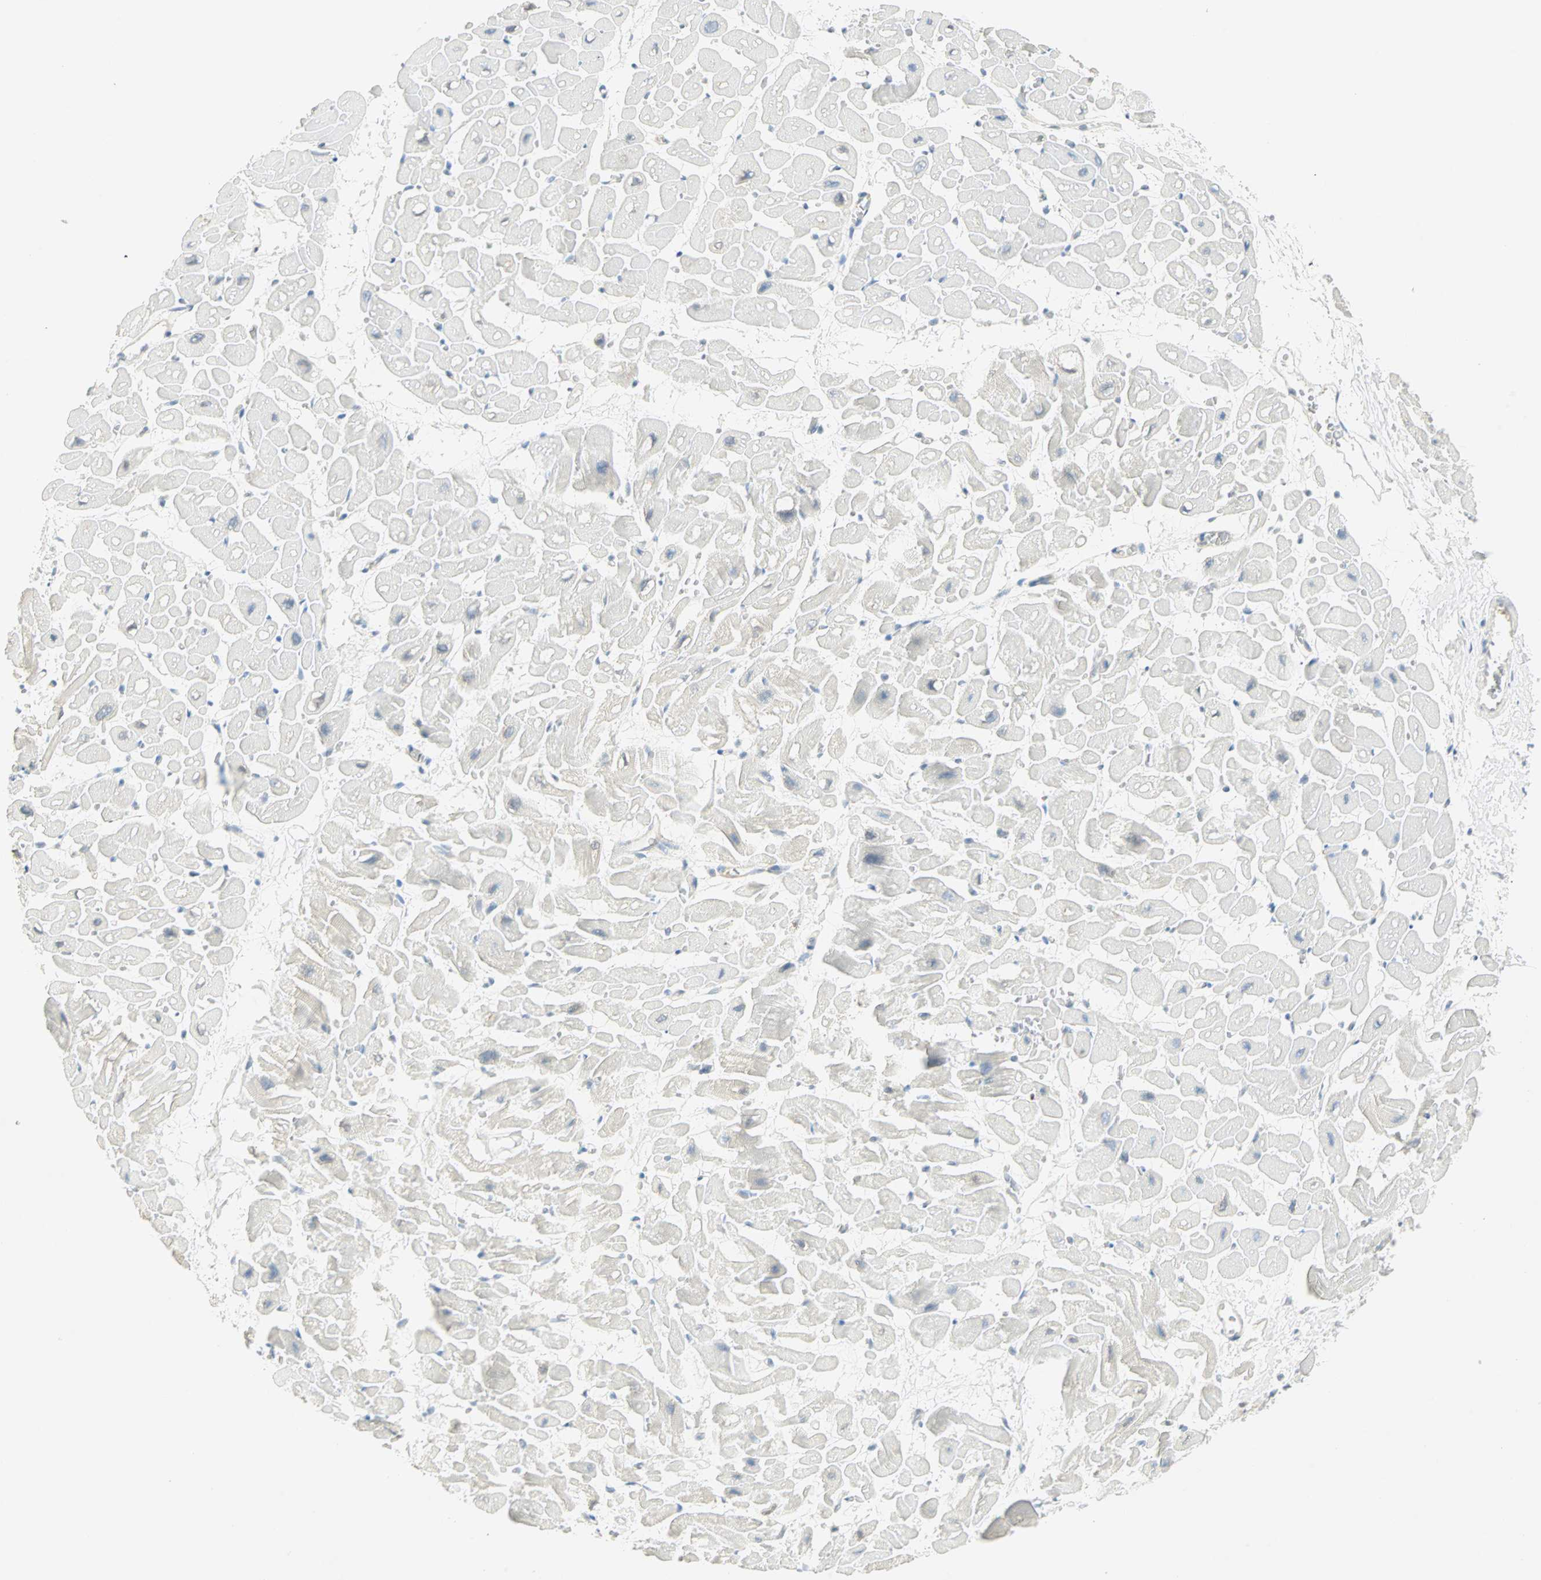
{"staining": {"intensity": "negative", "quantity": "none", "location": "none"}, "tissue": "heart muscle", "cell_type": "Cardiomyocytes", "image_type": "normal", "snomed": [{"axis": "morphology", "description": "Normal tissue, NOS"}, {"axis": "topography", "description": "Heart"}], "caption": "Immunohistochemistry of normal human heart muscle displays no expression in cardiomyocytes. The staining was performed using DAB (3,3'-diaminobenzidine) to visualize the protein expression in brown, while the nuclei were stained in blue with hematoxylin (Magnification: 20x).", "gene": "MLLT10", "patient": {"sex": "male", "age": 45}}